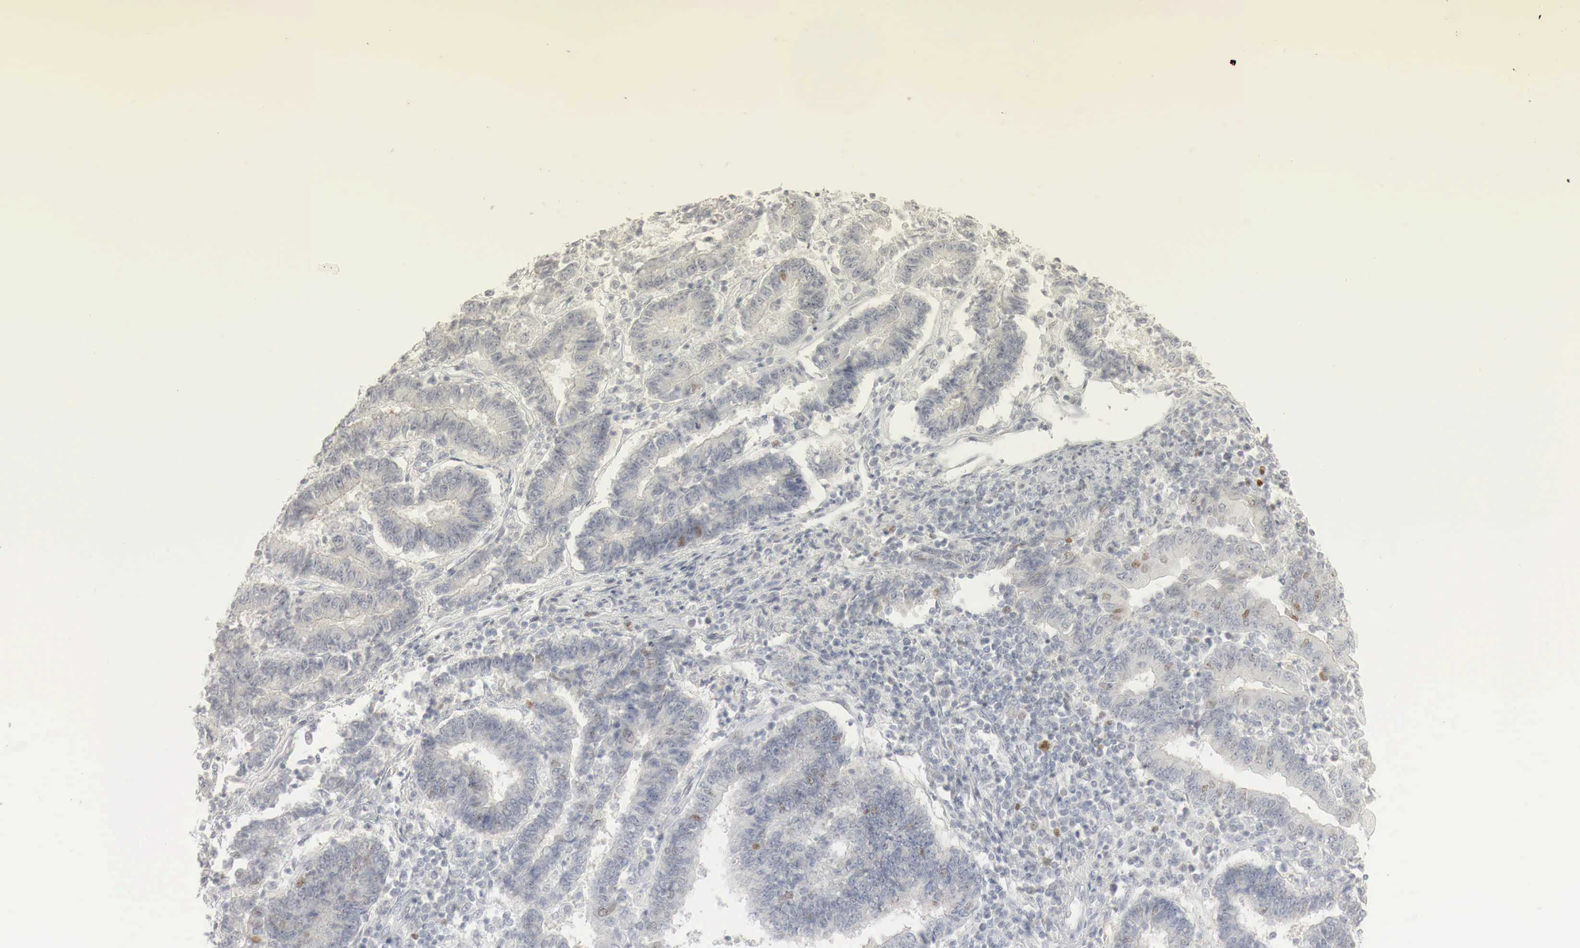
{"staining": {"intensity": "weak", "quantity": "<25%", "location": "cytoplasmic/membranous"}, "tissue": "endometrial cancer", "cell_type": "Tumor cells", "image_type": "cancer", "snomed": [{"axis": "morphology", "description": "Adenocarcinoma, NOS"}, {"axis": "topography", "description": "Endometrium"}], "caption": "Tumor cells are negative for brown protein staining in endometrial cancer. Brightfield microscopy of IHC stained with DAB (brown) and hematoxylin (blue), captured at high magnification.", "gene": "TP63", "patient": {"sex": "female", "age": 75}}